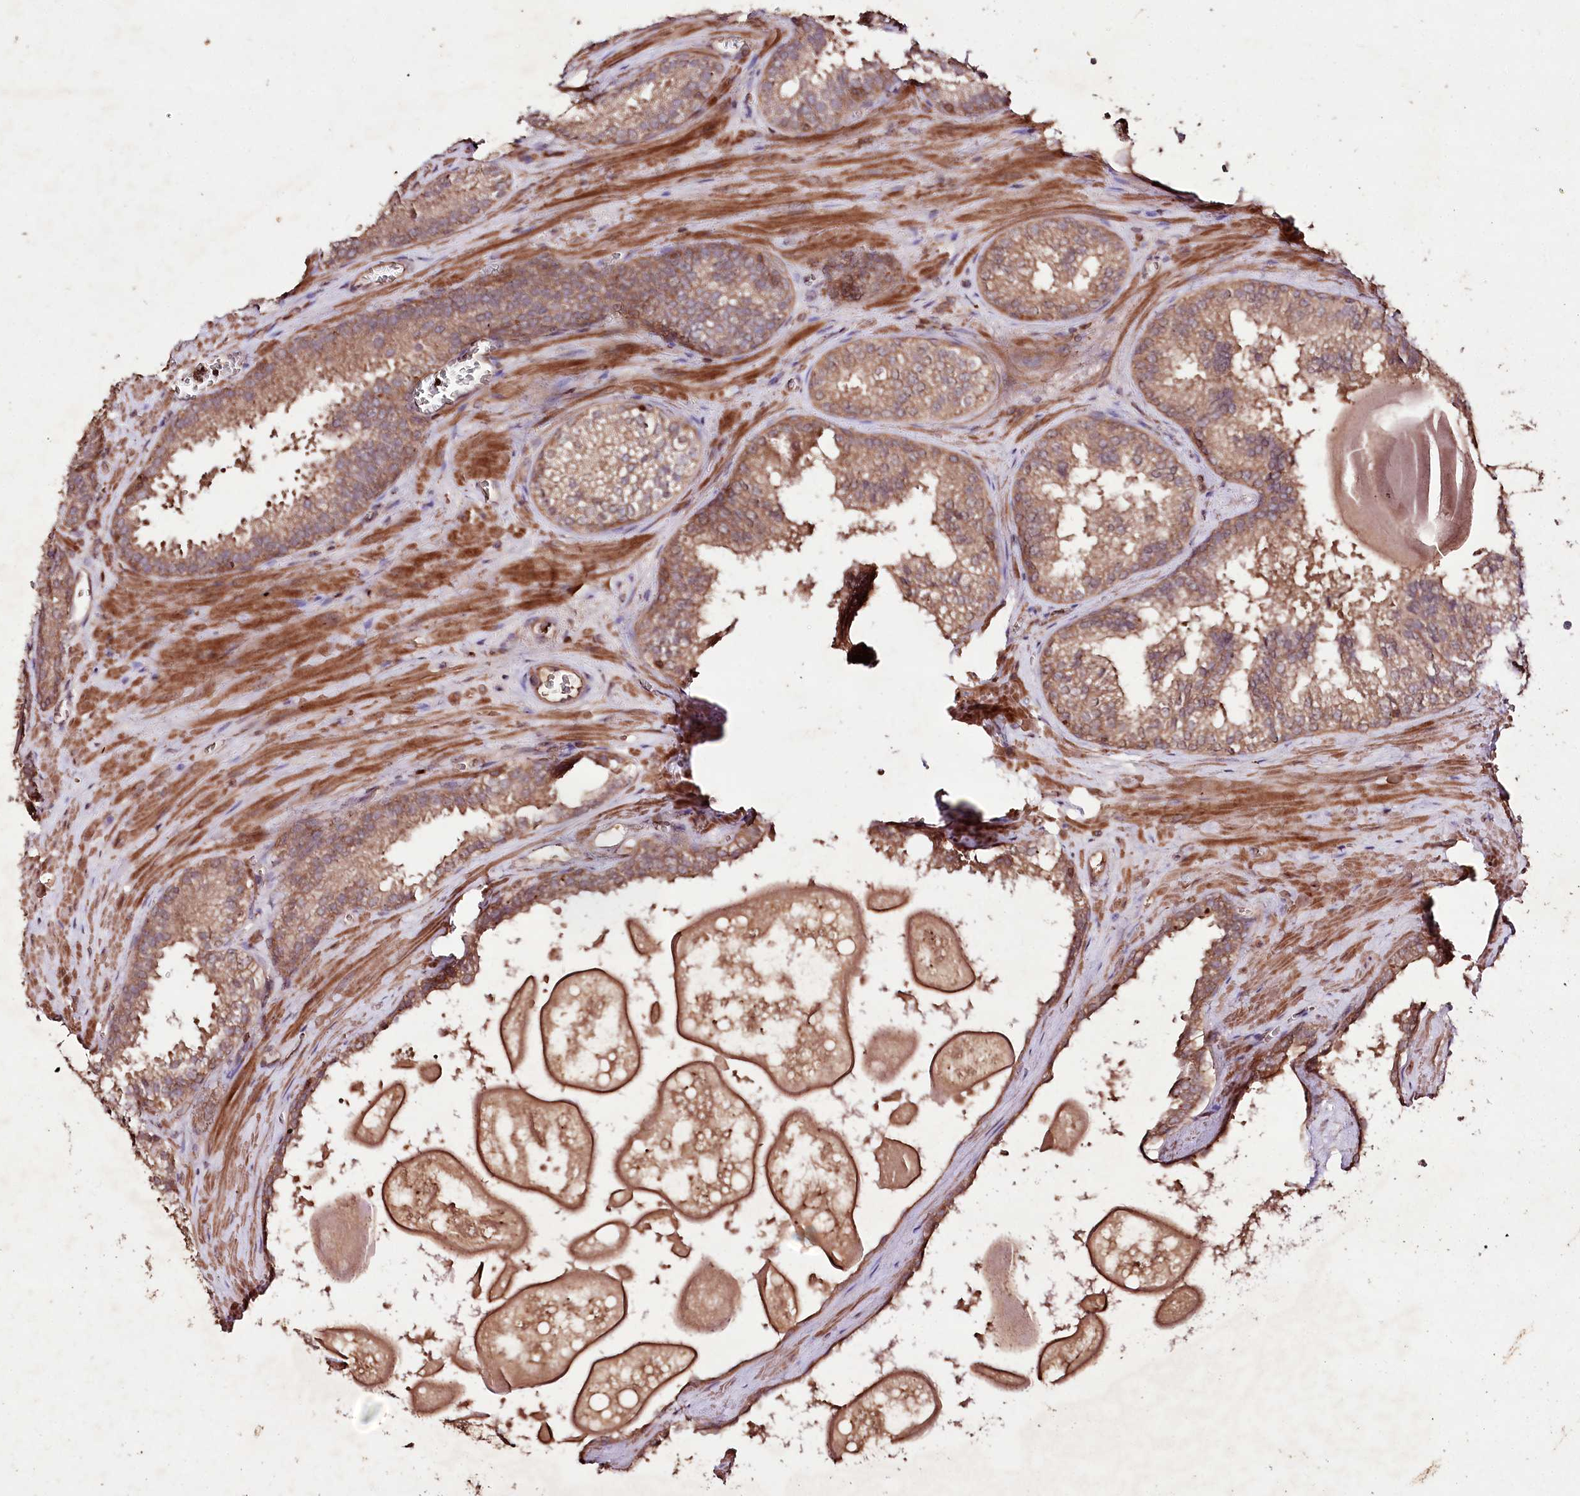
{"staining": {"intensity": "moderate", "quantity": ">75%", "location": "cytoplasmic/membranous"}, "tissue": "prostate cancer", "cell_type": "Tumor cells", "image_type": "cancer", "snomed": [{"axis": "morphology", "description": "Adenocarcinoma, High grade"}, {"axis": "topography", "description": "Prostate"}], "caption": "Prostate high-grade adenocarcinoma tissue displays moderate cytoplasmic/membranous staining in about >75% of tumor cells, visualized by immunohistochemistry. (Brightfield microscopy of DAB IHC at high magnification).", "gene": "FAM53B", "patient": {"sex": "male", "age": 66}}